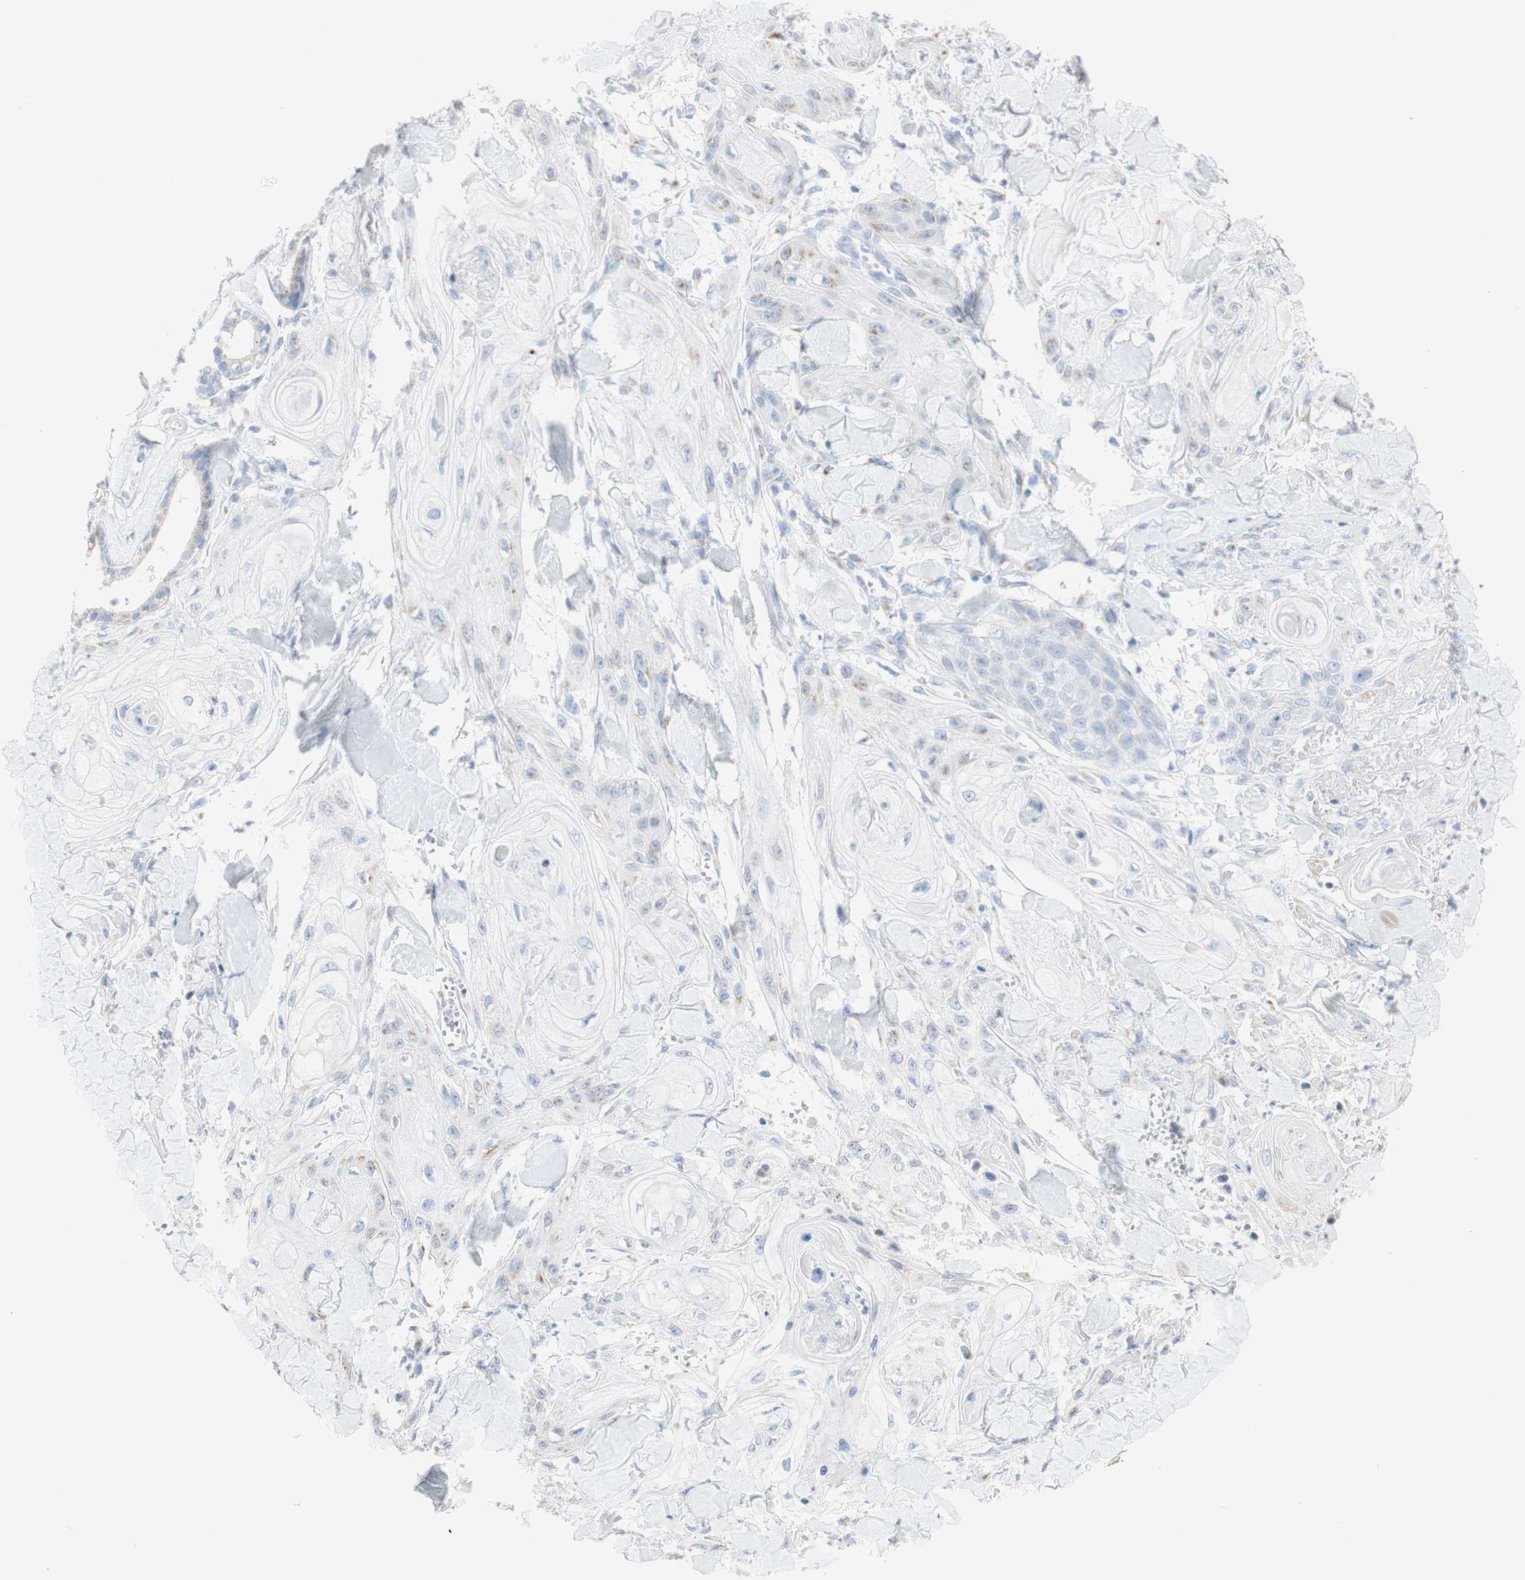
{"staining": {"intensity": "weak", "quantity": "<25%", "location": "cytoplasmic/membranous"}, "tissue": "skin cancer", "cell_type": "Tumor cells", "image_type": "cancer", "snomed": [{"axis": "morphology", "description": "Squamous cell carcinoma, NOS"}, {"axis": "topography", "description": "Skin"}], "caption": "Immunohistochemistry of human skin cancer (squamous cell carcinoma) reveals no expression in tumor cells.", "gene": "MANEA", "patient": {"sex": "male", "age": 74}}